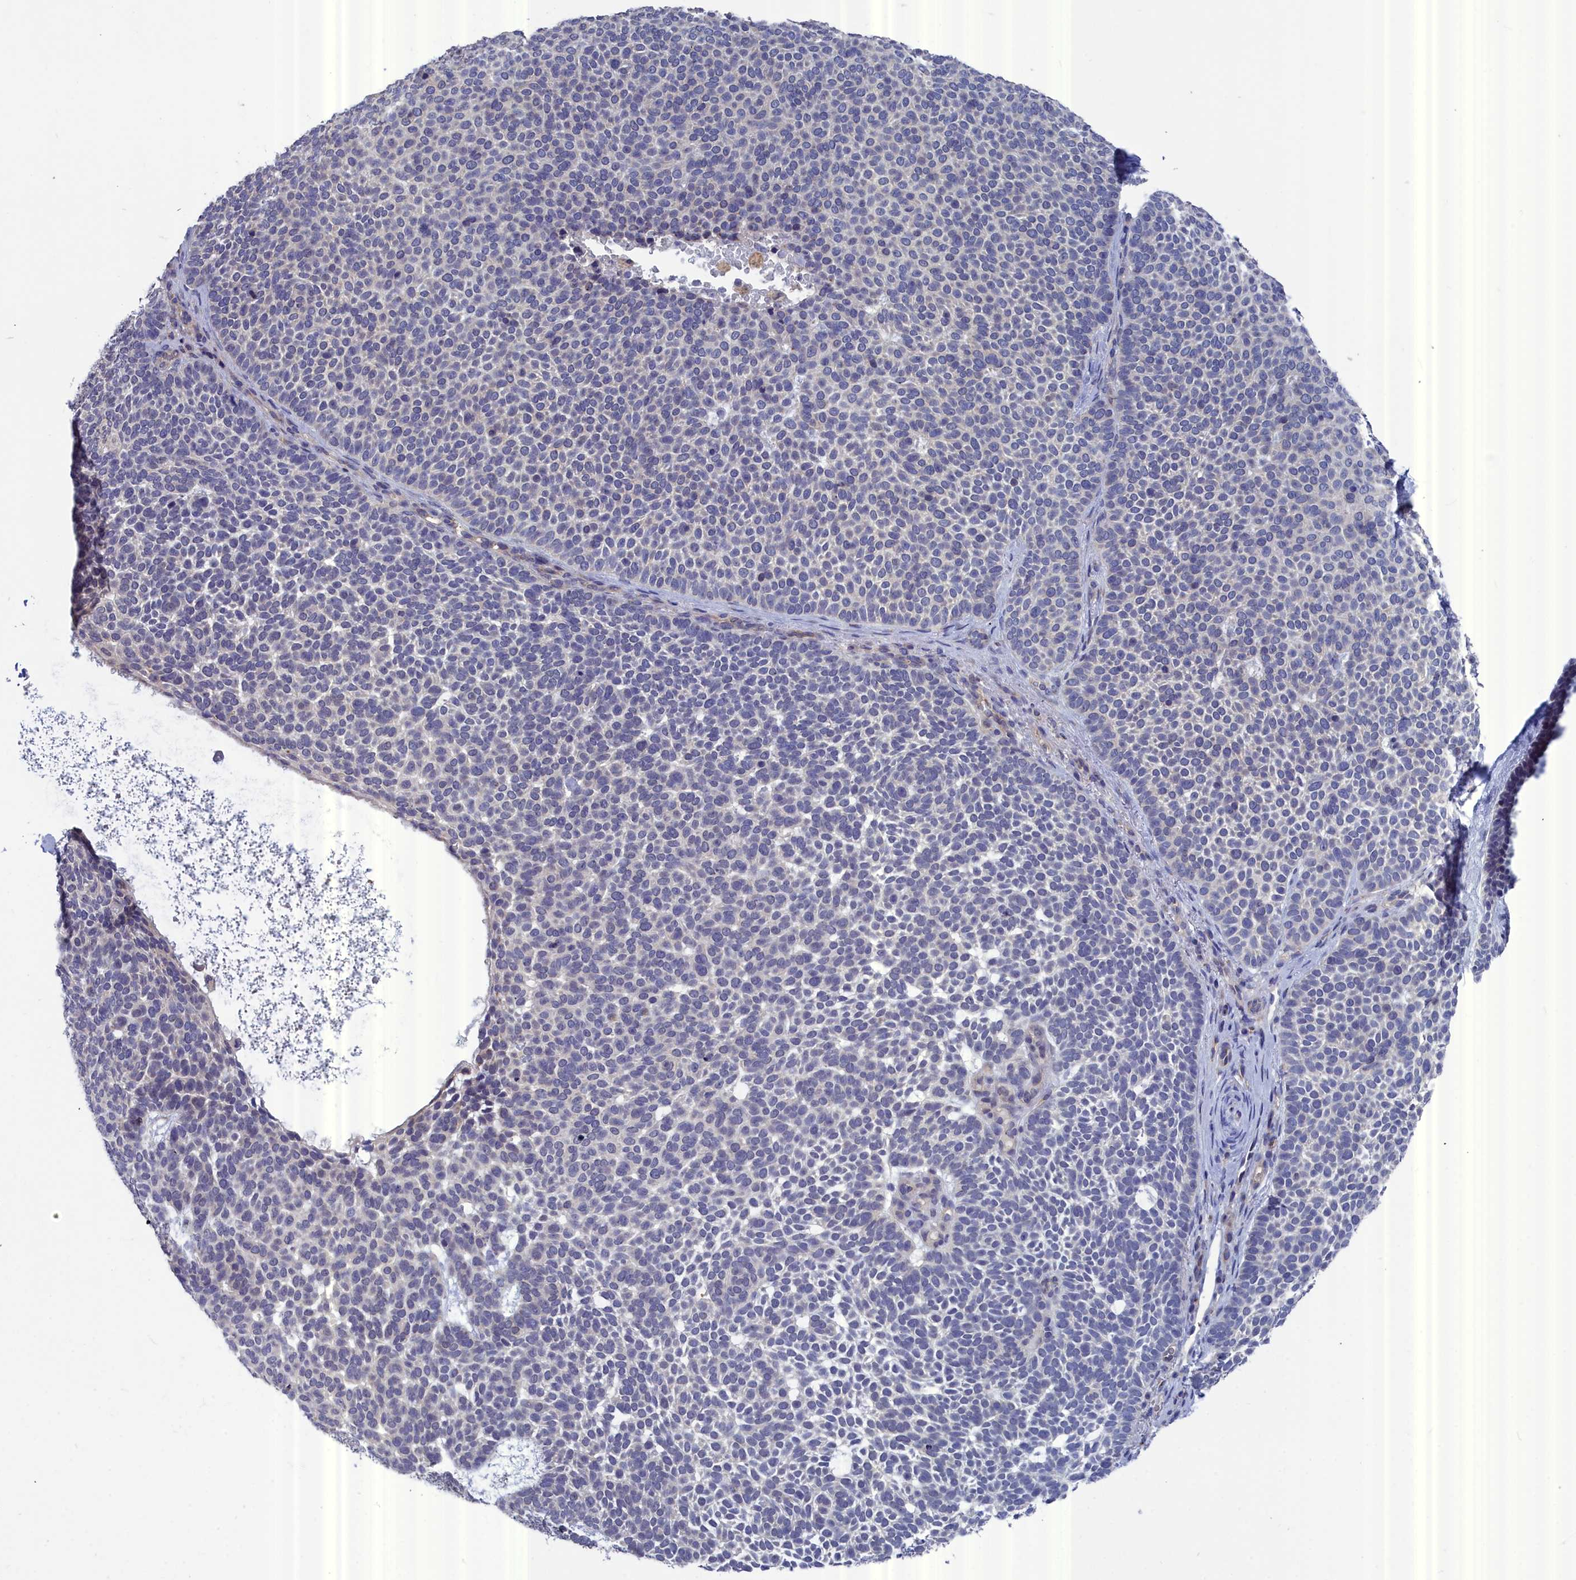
{"staining": {"intensity": "negative", "quantity": "none", "location": "none"}, "tissue": "skin cancer", "cell_type": "Tumor cells", "image_type": "cancer", "snomed": [{"axis": "morphology", "description": "Basal cell carcinoma"}, {"axis": "topography", "description": "Skin"}], "caption": "Tumor cells are negative for brown protein staining in skin basal cell carcinoma. The staining was performed using DAB (3,3'-diaminobenzidine) to visualize the protein expression in brown, while the nuclei were stained in blue with hematoxylin (Magnification: 20x).", "gene": "RDX", "patient": {"sex": "female", "age": 77}}